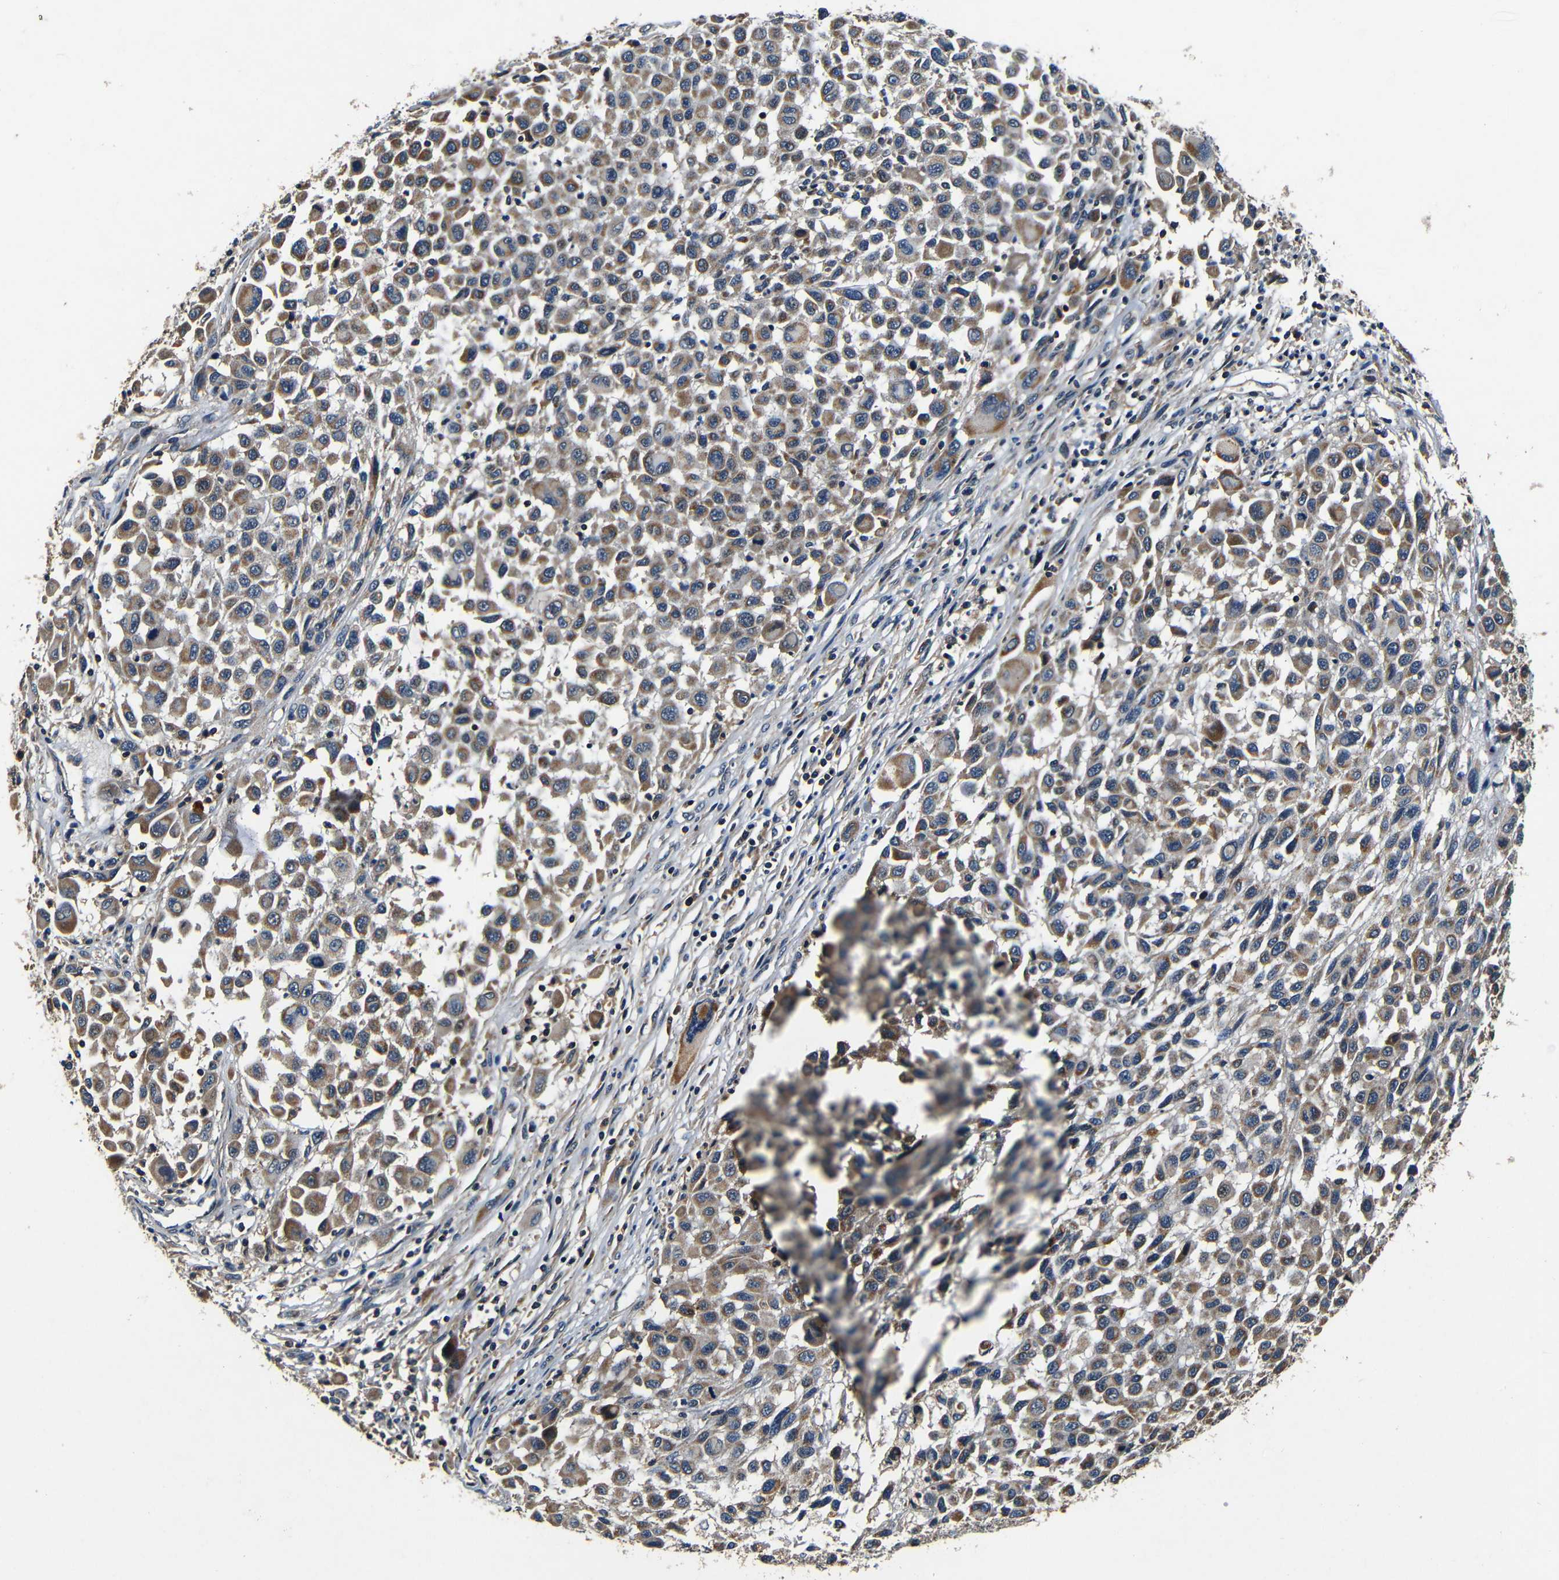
{"staining": {"intensity": "moderate", "quantity": ">75%", "location": "cytoplasmic/membranous"}, "tissue": "melanoma", "cell_type": "Tumor cells", "image_type": "cancer", "snomed": [{"axis": "morphology", "description": "Malignant melanoma, Metastatic site"}, {"axis": "topography", "description": "Lymph node"}], "caption": "A histopathology image of human melanoma stained for a protein shows moderate cytoplasmic/membranous brown staining in tumor cells.", "gene": "MTX1", "patient": {"sex": "male", "age": 61}}